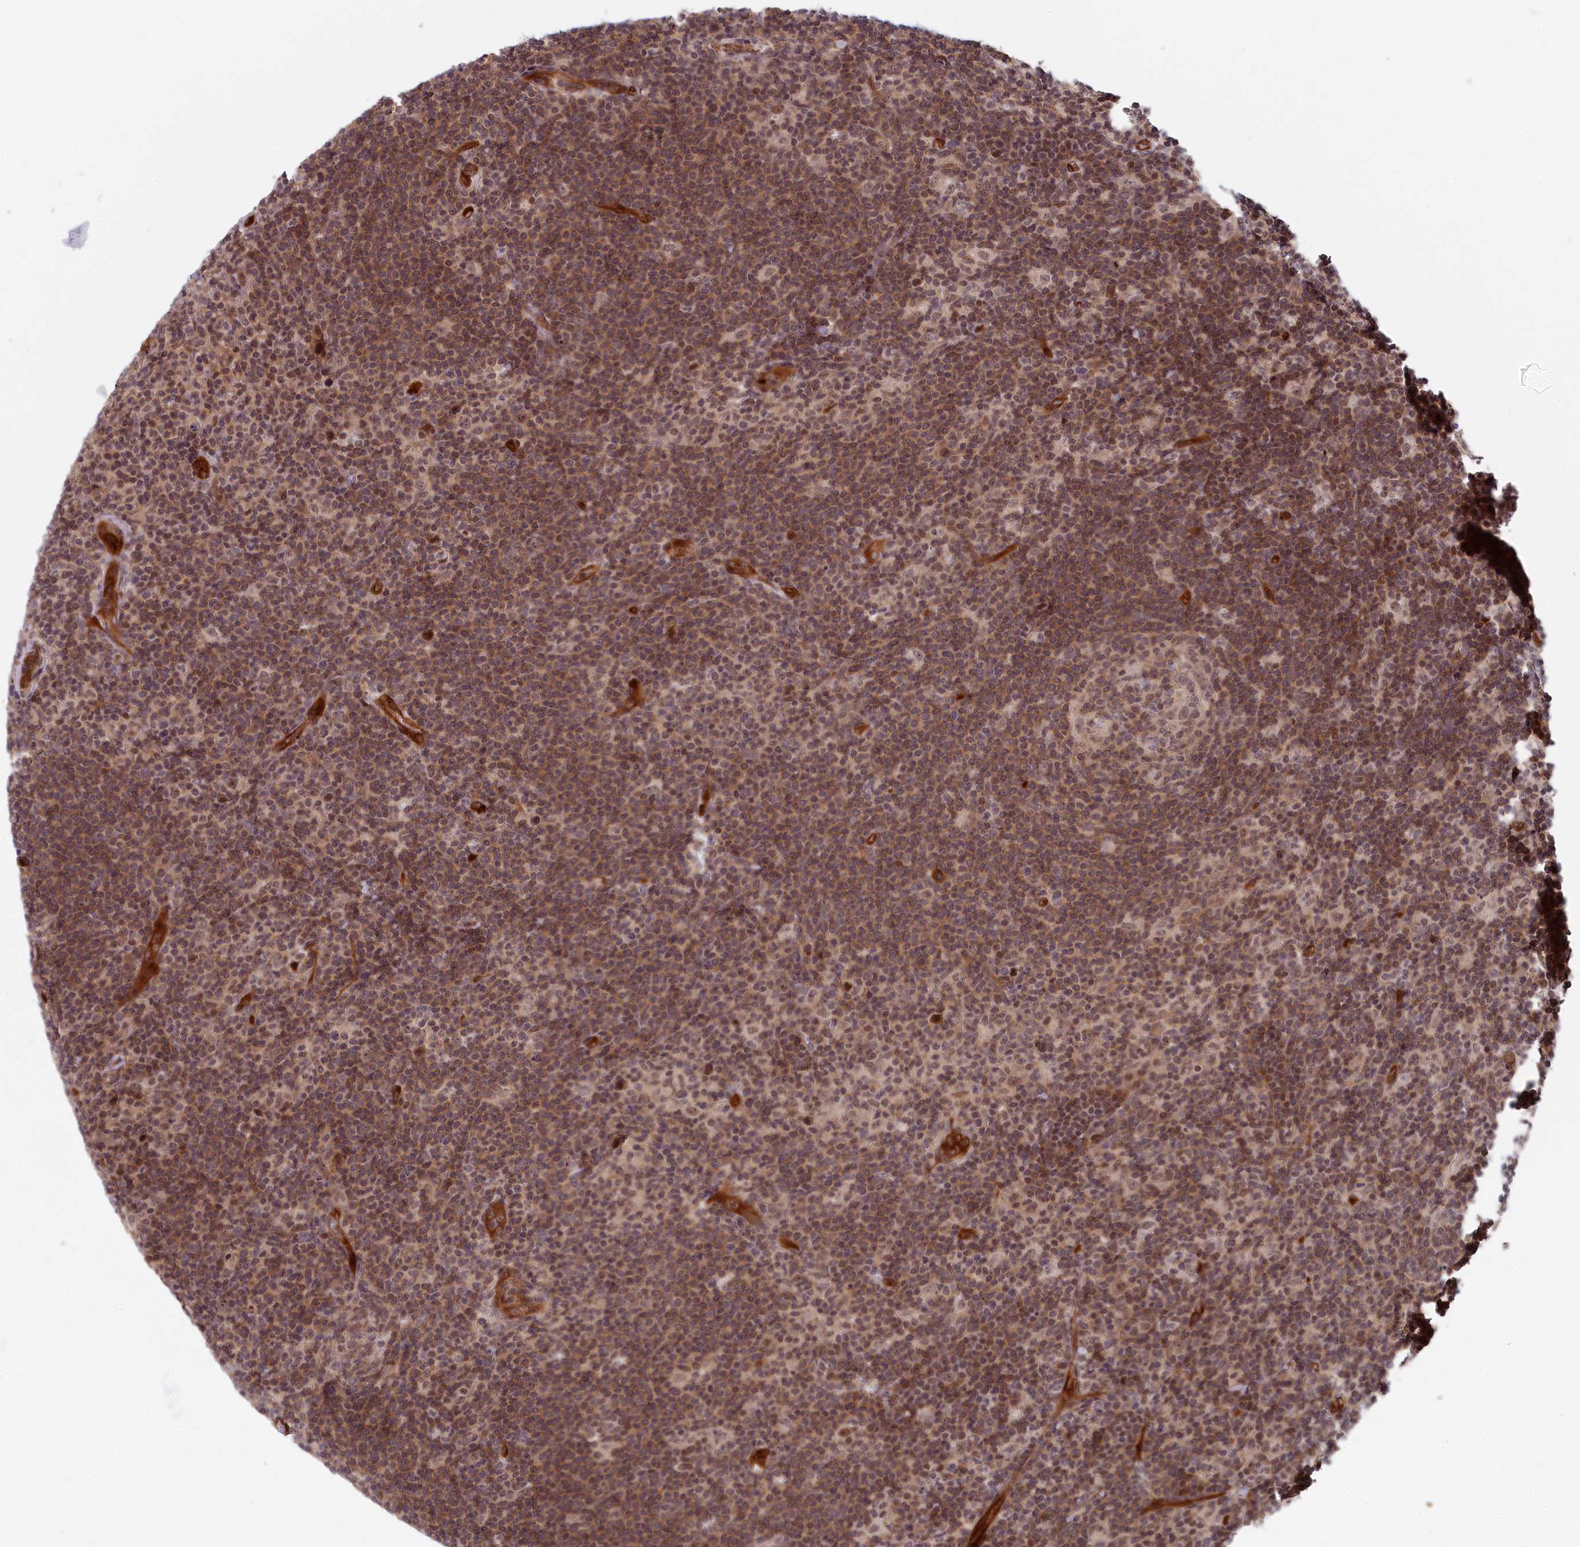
{"staining": {"intensity": "weak", "quantity": ">75%", "location": "nuclear"}, "tissue": "lymphoma", "cell_type": "Tumor cells", "image_type": "cancer", "snomed": [{"axis": "morphology", "description": "Hodgkin's disease, NOS"}, {"axis": "topography", "description": "Lymph node"}], "caption": "Brown immunohistochemical staining in Hodgkin's disease shows weak nuclear expression in approximately >75% of tumor cells.", "gene": "SNRK", "patient": {"sex": "female", "age": 57}}